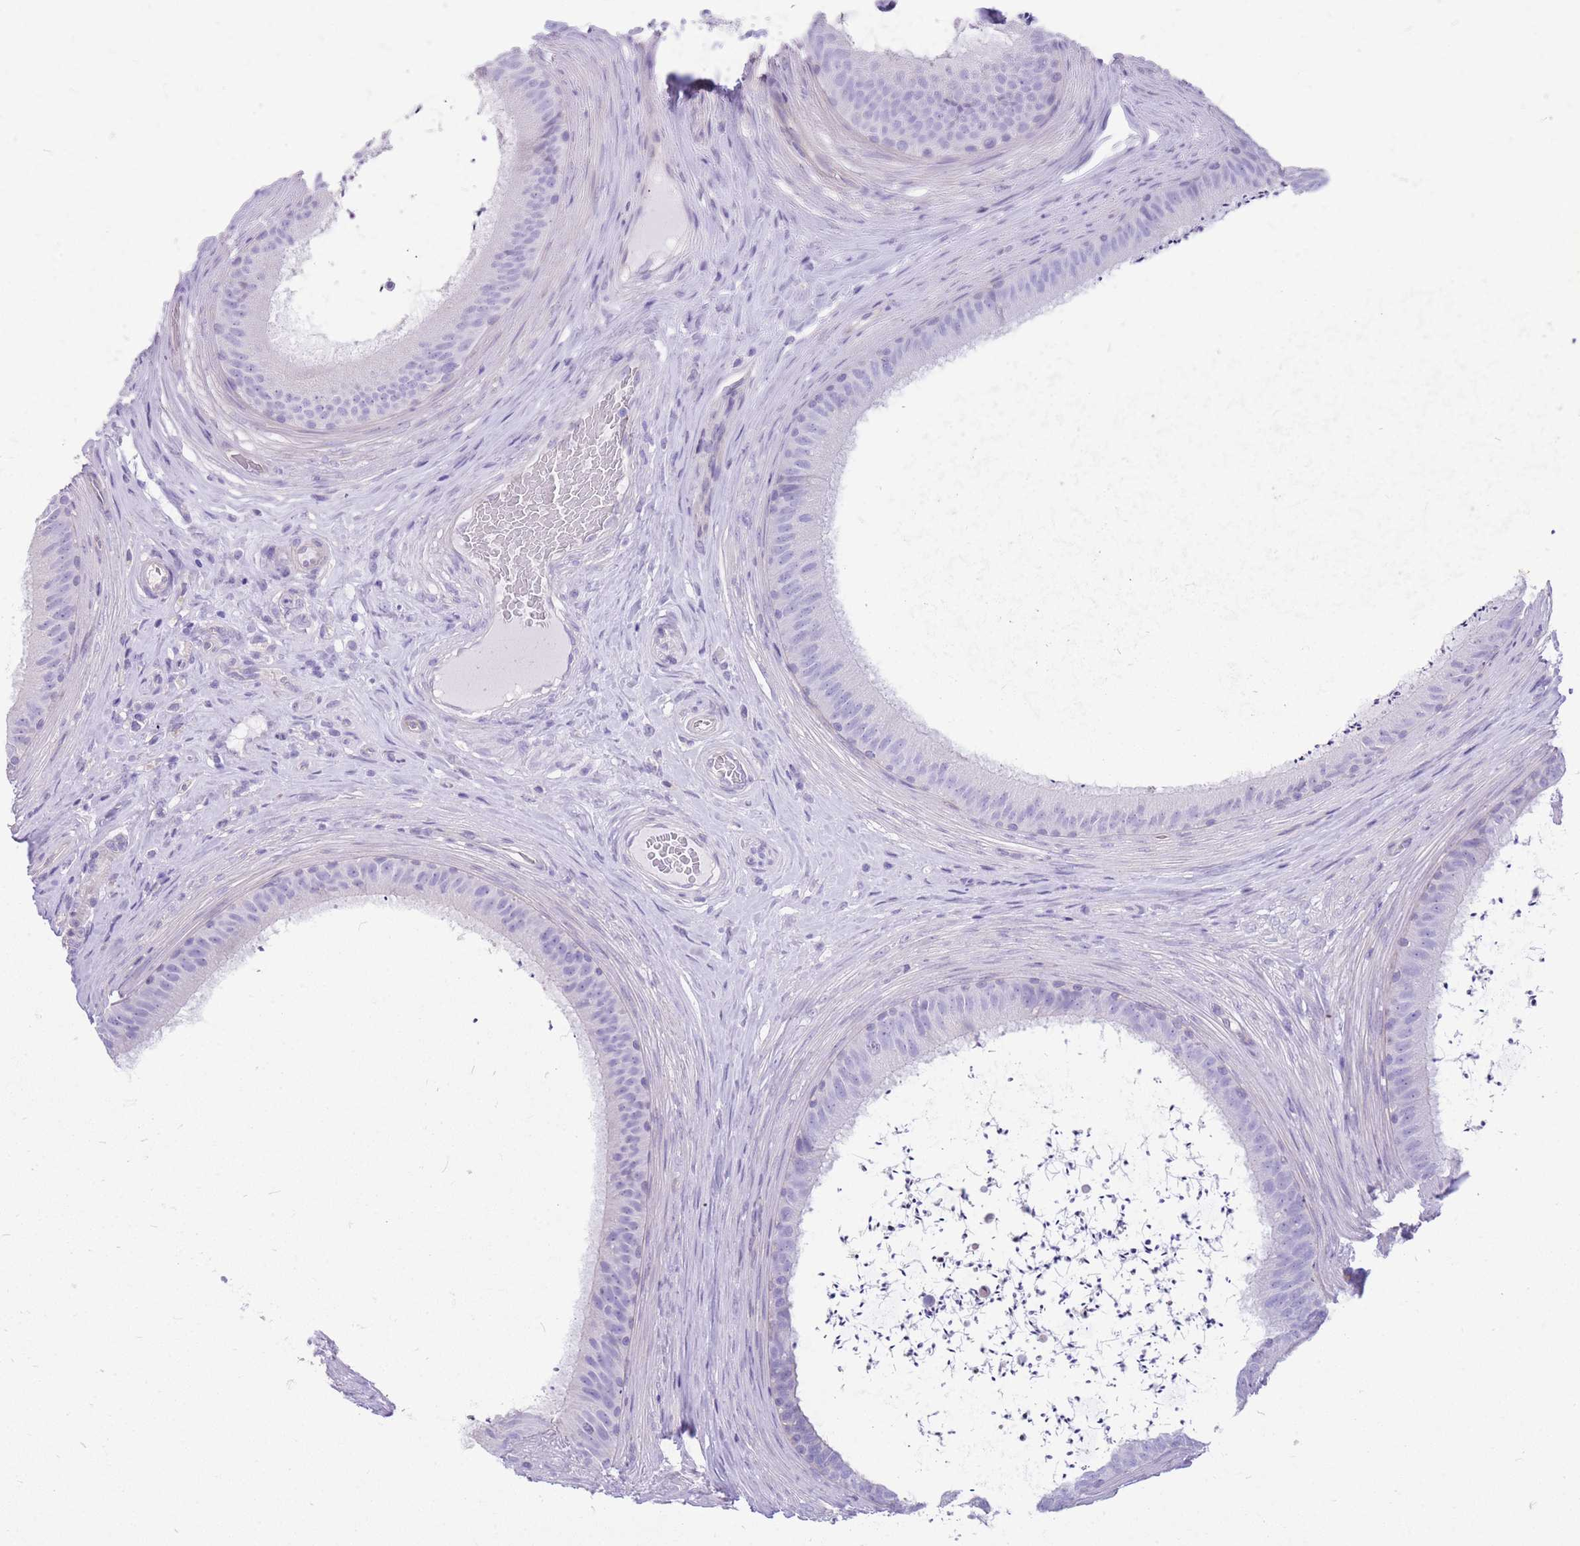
{"staining": {"intensity": "negative", "quantity": "none", "location": "none"}, "tissue": "epididymis", "cell_type": "Glandular cells", "image_type": "normal", "snomed": [{"axis": "morphology", "description": "Normal tissue, NOS"}, {"axis": "topography", "description": "Testis"}, {"axis": "topography", "description": "Epididymis"}], "caption": "Epididymis stained for a protein using immunohistochemistry exhibits no expression glandular cells.", "gene": "ZNF311", "patient": {"sex": "male", "age": 41}}